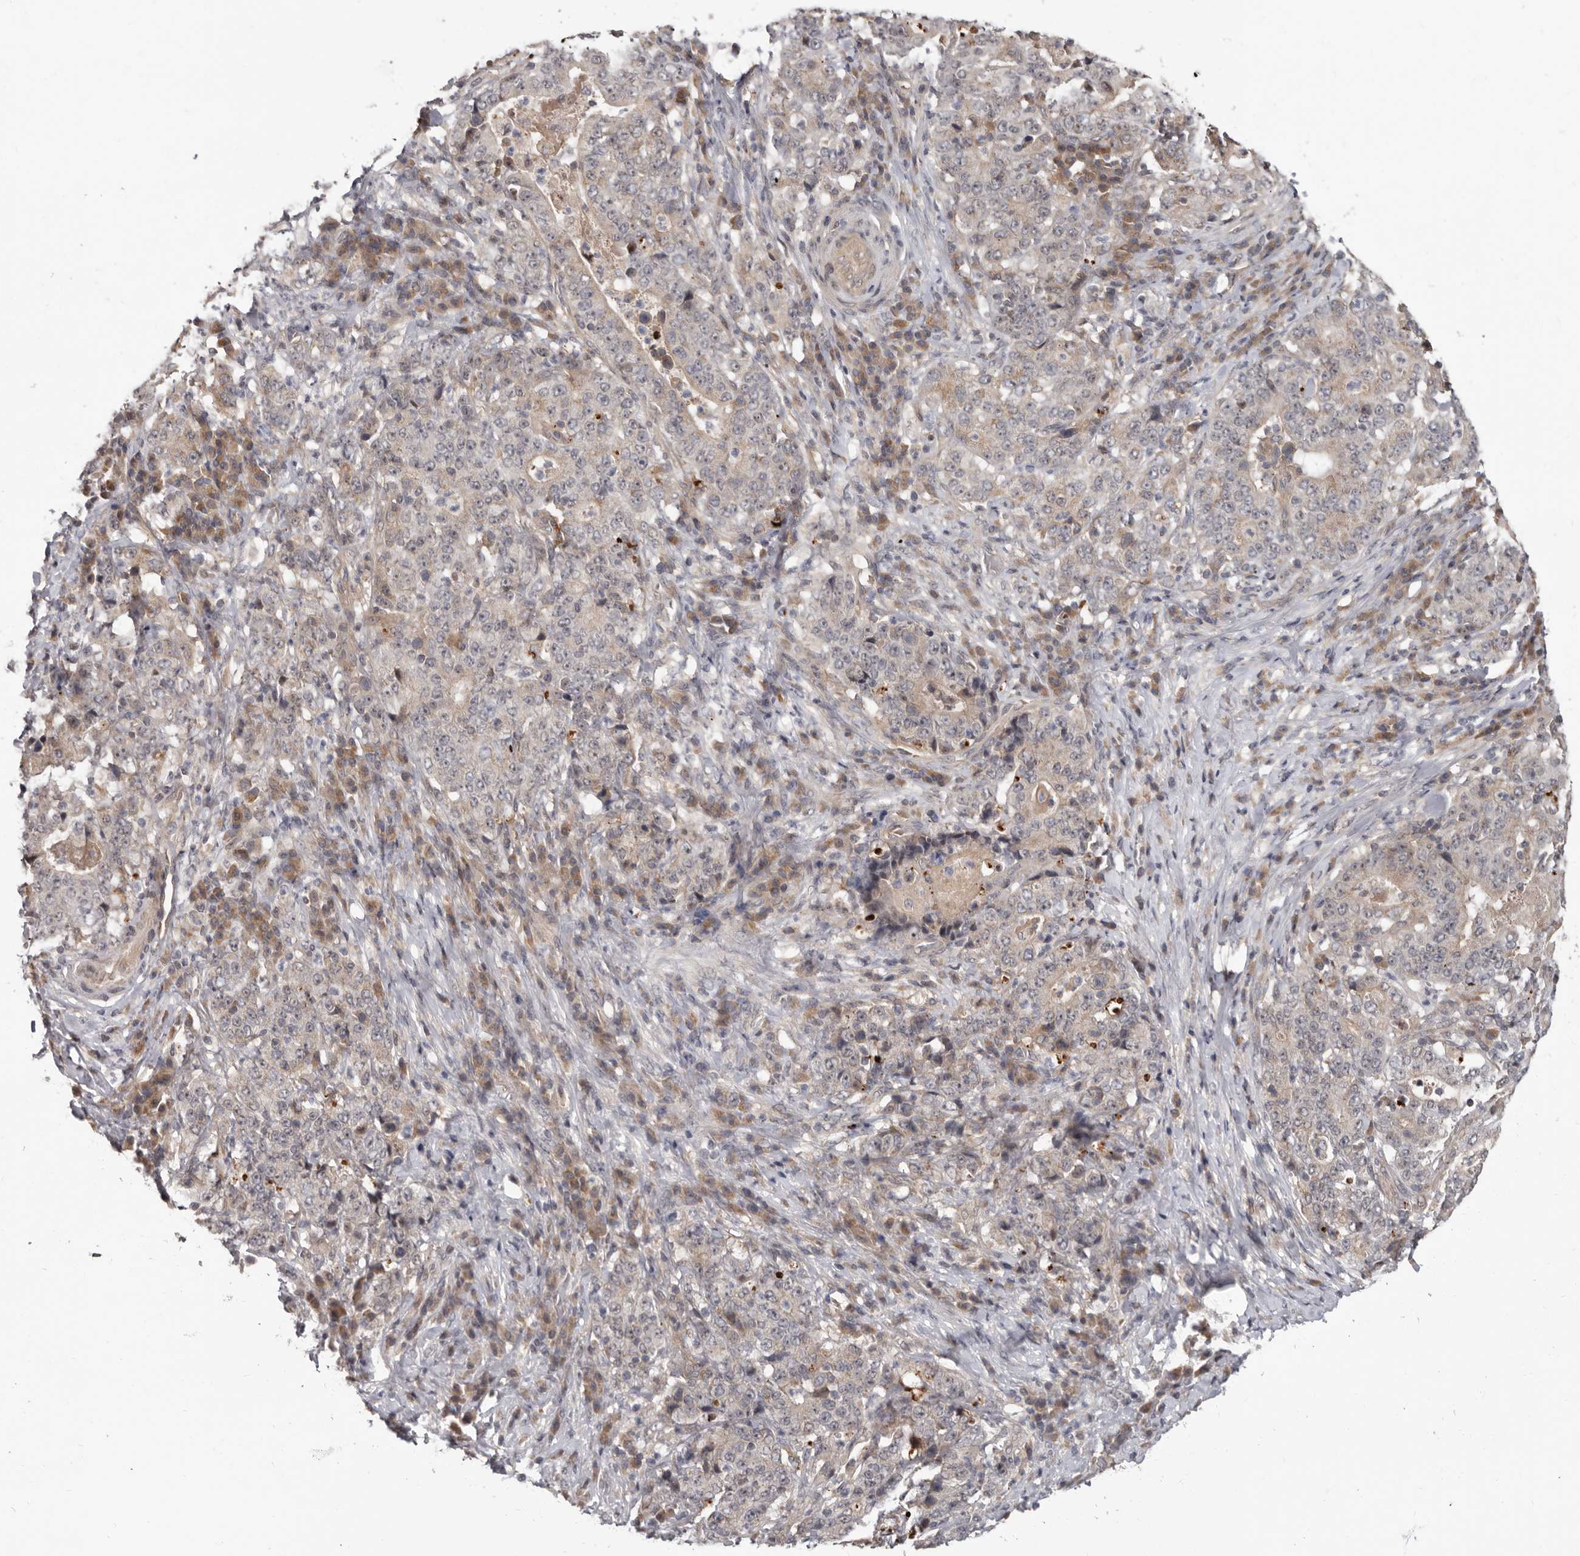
{"staining": {"intensity": "weak", "quantity": "25%-75%", "location": "cytoplasmic/membranous"}, "tissue": "stomach cancer", "cell_type": "Tumor cells", "image_type": "cancer", "snomed": [{"axis": "morphology", "description": "Normal tissue, NOS"}, {"axis": "morphology", "description": "Adenocarcinoma, NOS"}, {"axis": "topography", "description": "Stomach, upper"}, {"axis": "topography", "description": "Stomach"}], "caption": "The micrograph reveals staining of stomach cancer (adenocarcinoma), revealing weak cytoplasmic/membranous protein staining (brown color) within tumor cells. (DAB (3,3'-diaminobenzidine) IHC with brightfield microscopy, high magnification).", "gene": "BAD", "patient": {"sex": "male", "age": 59}}